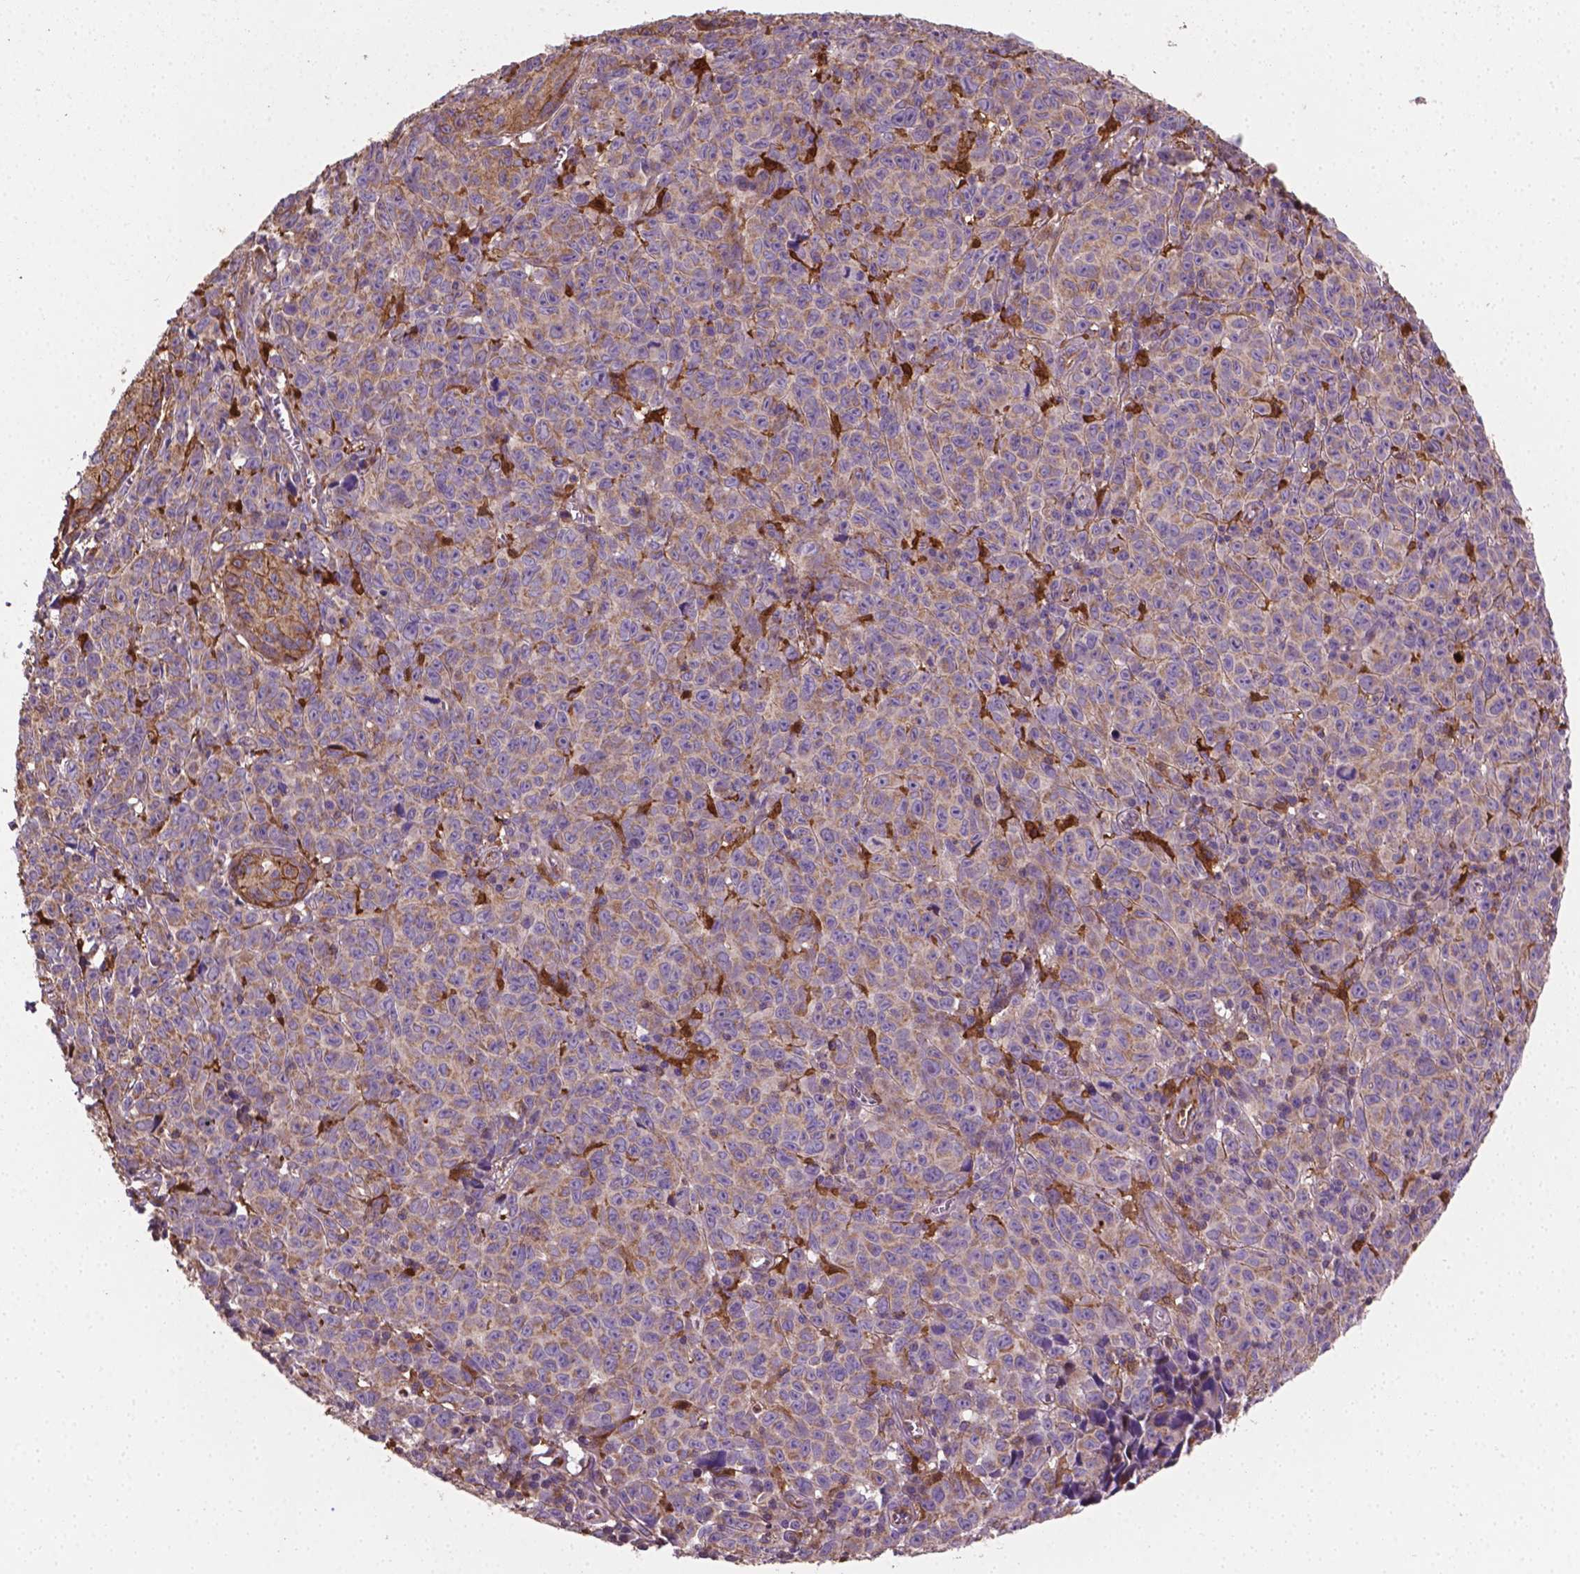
{"staining": {"intensity": "moderate", "quantity": "25%-75%", "location": "cytoplasmic/membranous"}, "tissue": "melanoma", "cell_type": "Tumor cells", "image_type": "cancer", "snomed": [{"axis": "morphology", "description": "Malignant melanoma, NOS"}, {"axis": "topography", "description": "Vulva, labia, clitoris and Bartholin´s gland, NO"}], "caption": "Protein staining of malignant melanoma tissue reveals moderate cytoplasmic/membranous staining in approximately 25%-75% of tumor cells. The staining was performed using DAB (3,3'-diaminobenzidine), with brown indicating positive protein expression. Nuclei are stained blue with hematoxylin.", "gene": "TCAF1", "patient": {"sex": "female", "age": 75}}